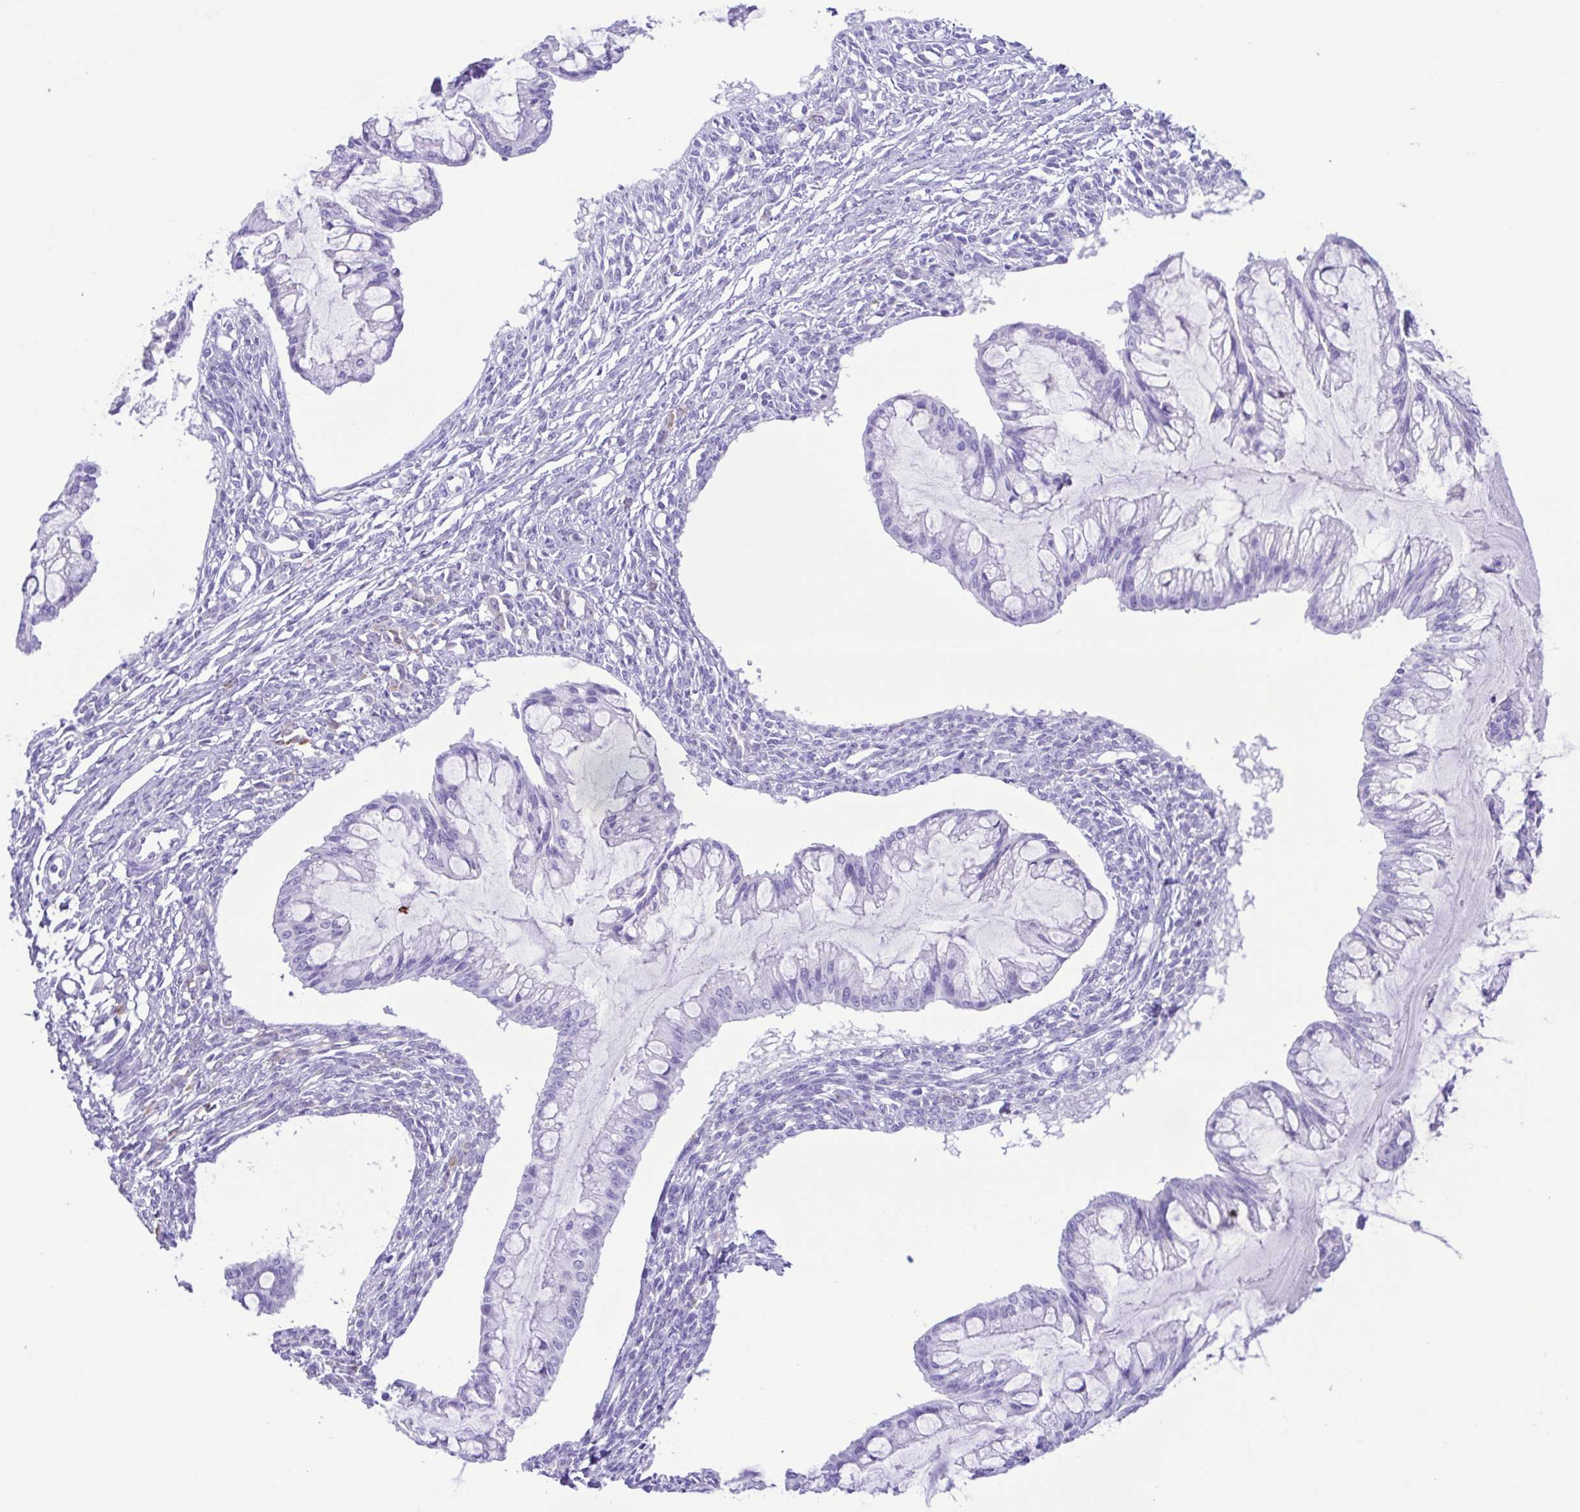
{"staining": {"intensity": "negative", "quantity": "none", "location": "none"}, "tissue": "ovarian cancer", "cell_type": "Tumor cells", "image_type": "cancer", "snomed": [{"axis": "morphology", "description": "Cystadenocarcinoma, mucinous, NOS"}, {"axis": "topography", "description": "Ovary"}], "caption": "This micrograph is of ovarian mucinous cystadenocarcinoma stained with immunohistochemistry to label a protein in brown with the nuclei are counter-stained blue. There is no staining in tumor cells. The staining is performed using DAB brown chromogen with nuclei counter-stained in using hematoxylin.", "gene": "ERP27", "patient": {"sex": "female", "age": 73}}